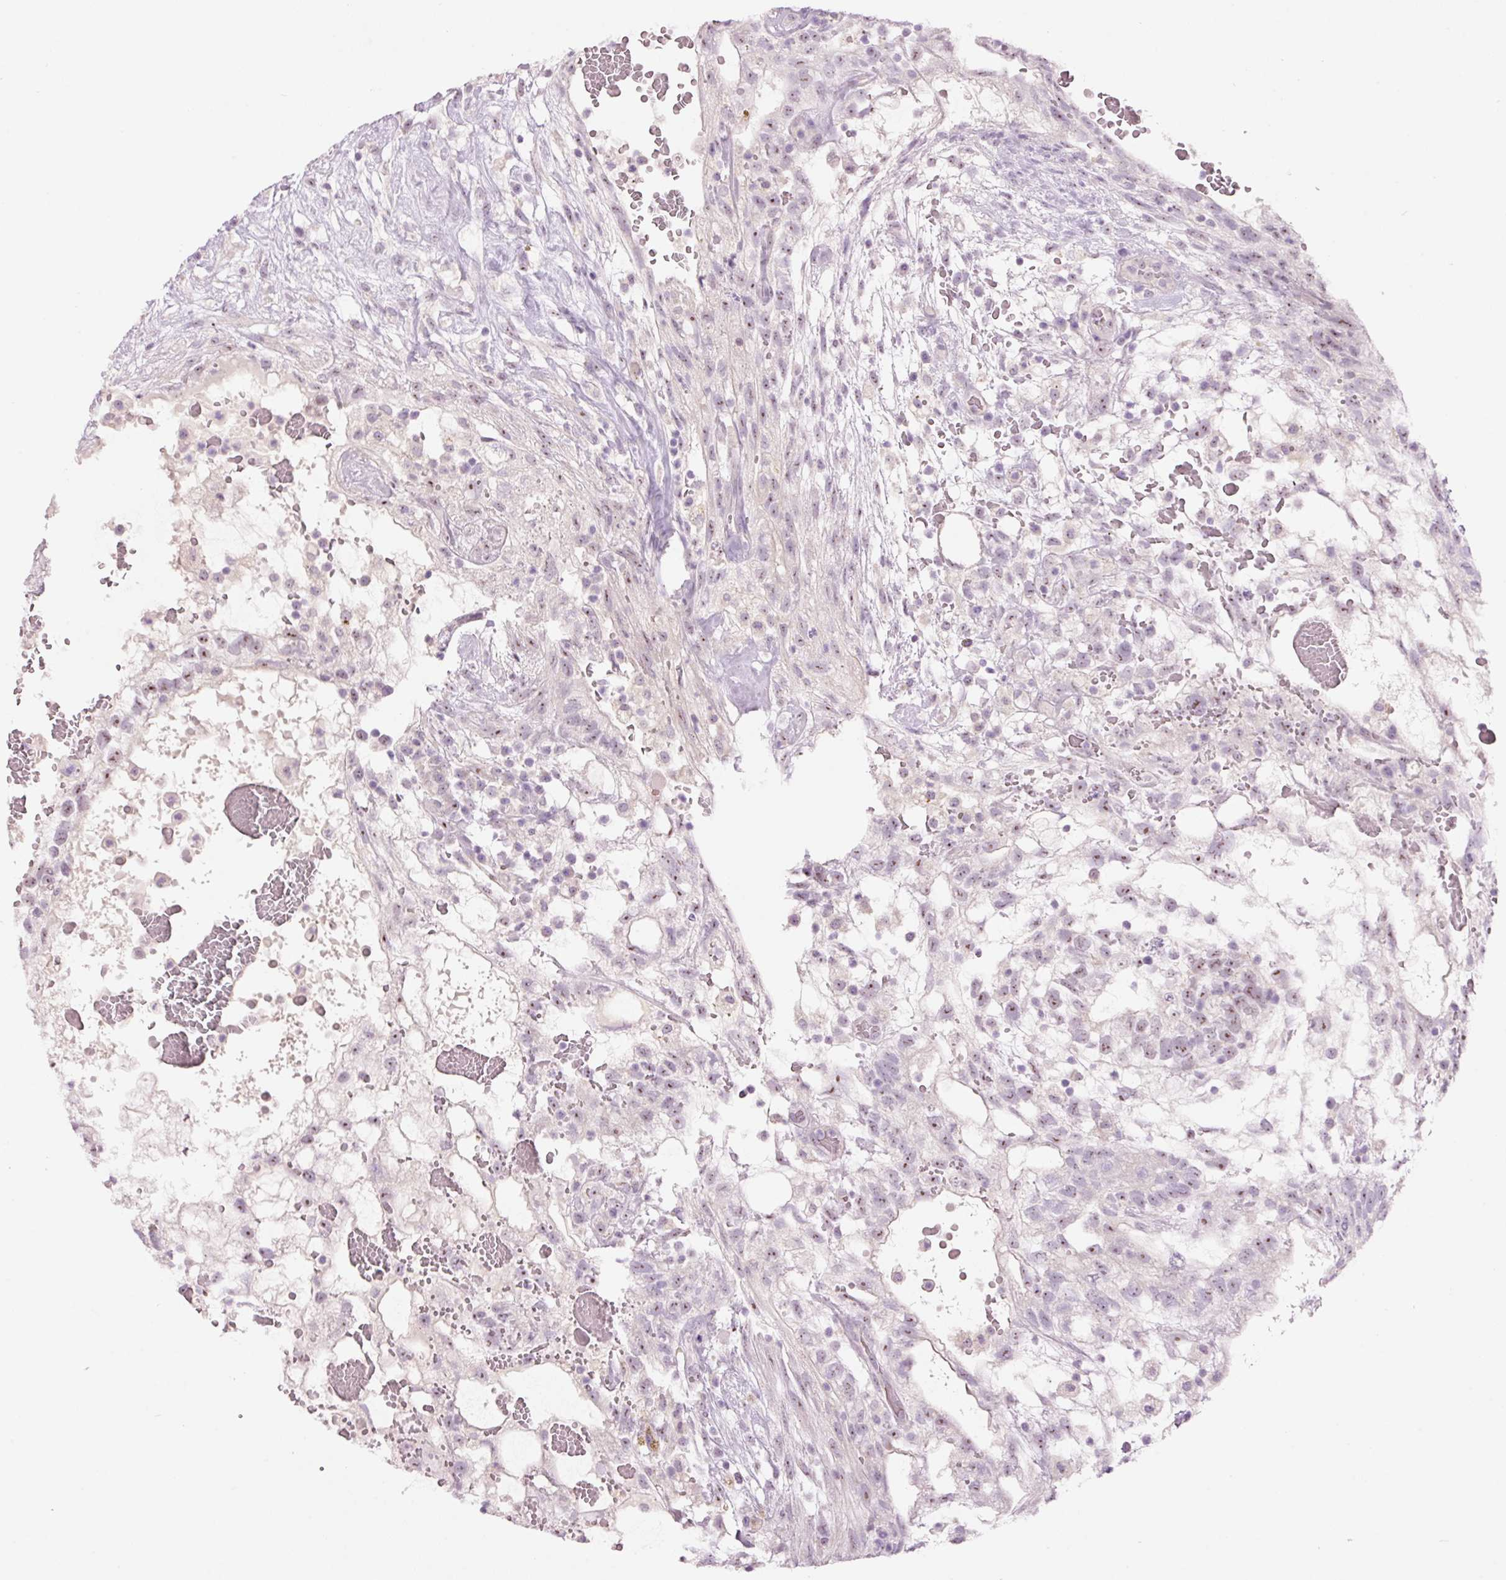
{"staining": {"intensity": "moderate", "quantity": "<25%", "location": "nuclear"}, "tissue": "testis cancer", "cell_type": "Tumor cells", "image_type": "cancer", "snomed": [{"axis": "morphology", "description": "Normal tissue, NOS"}, {"axis": "morphology", "description": "Carcinoma, Embryonal, NOS"}, {"axis": "topography", "description": "Testis"}], "caption": "Embryonal carcinoma (testis) tissue shows moderate nuclear positivity in approximately <25% of tumor cells, visualized by immunohistochemistry. (DAB IHC, brown staining for protein, blue staining for nuclei).", "gene": "GCG", "patient": {"sex": "male", "age": 32}}